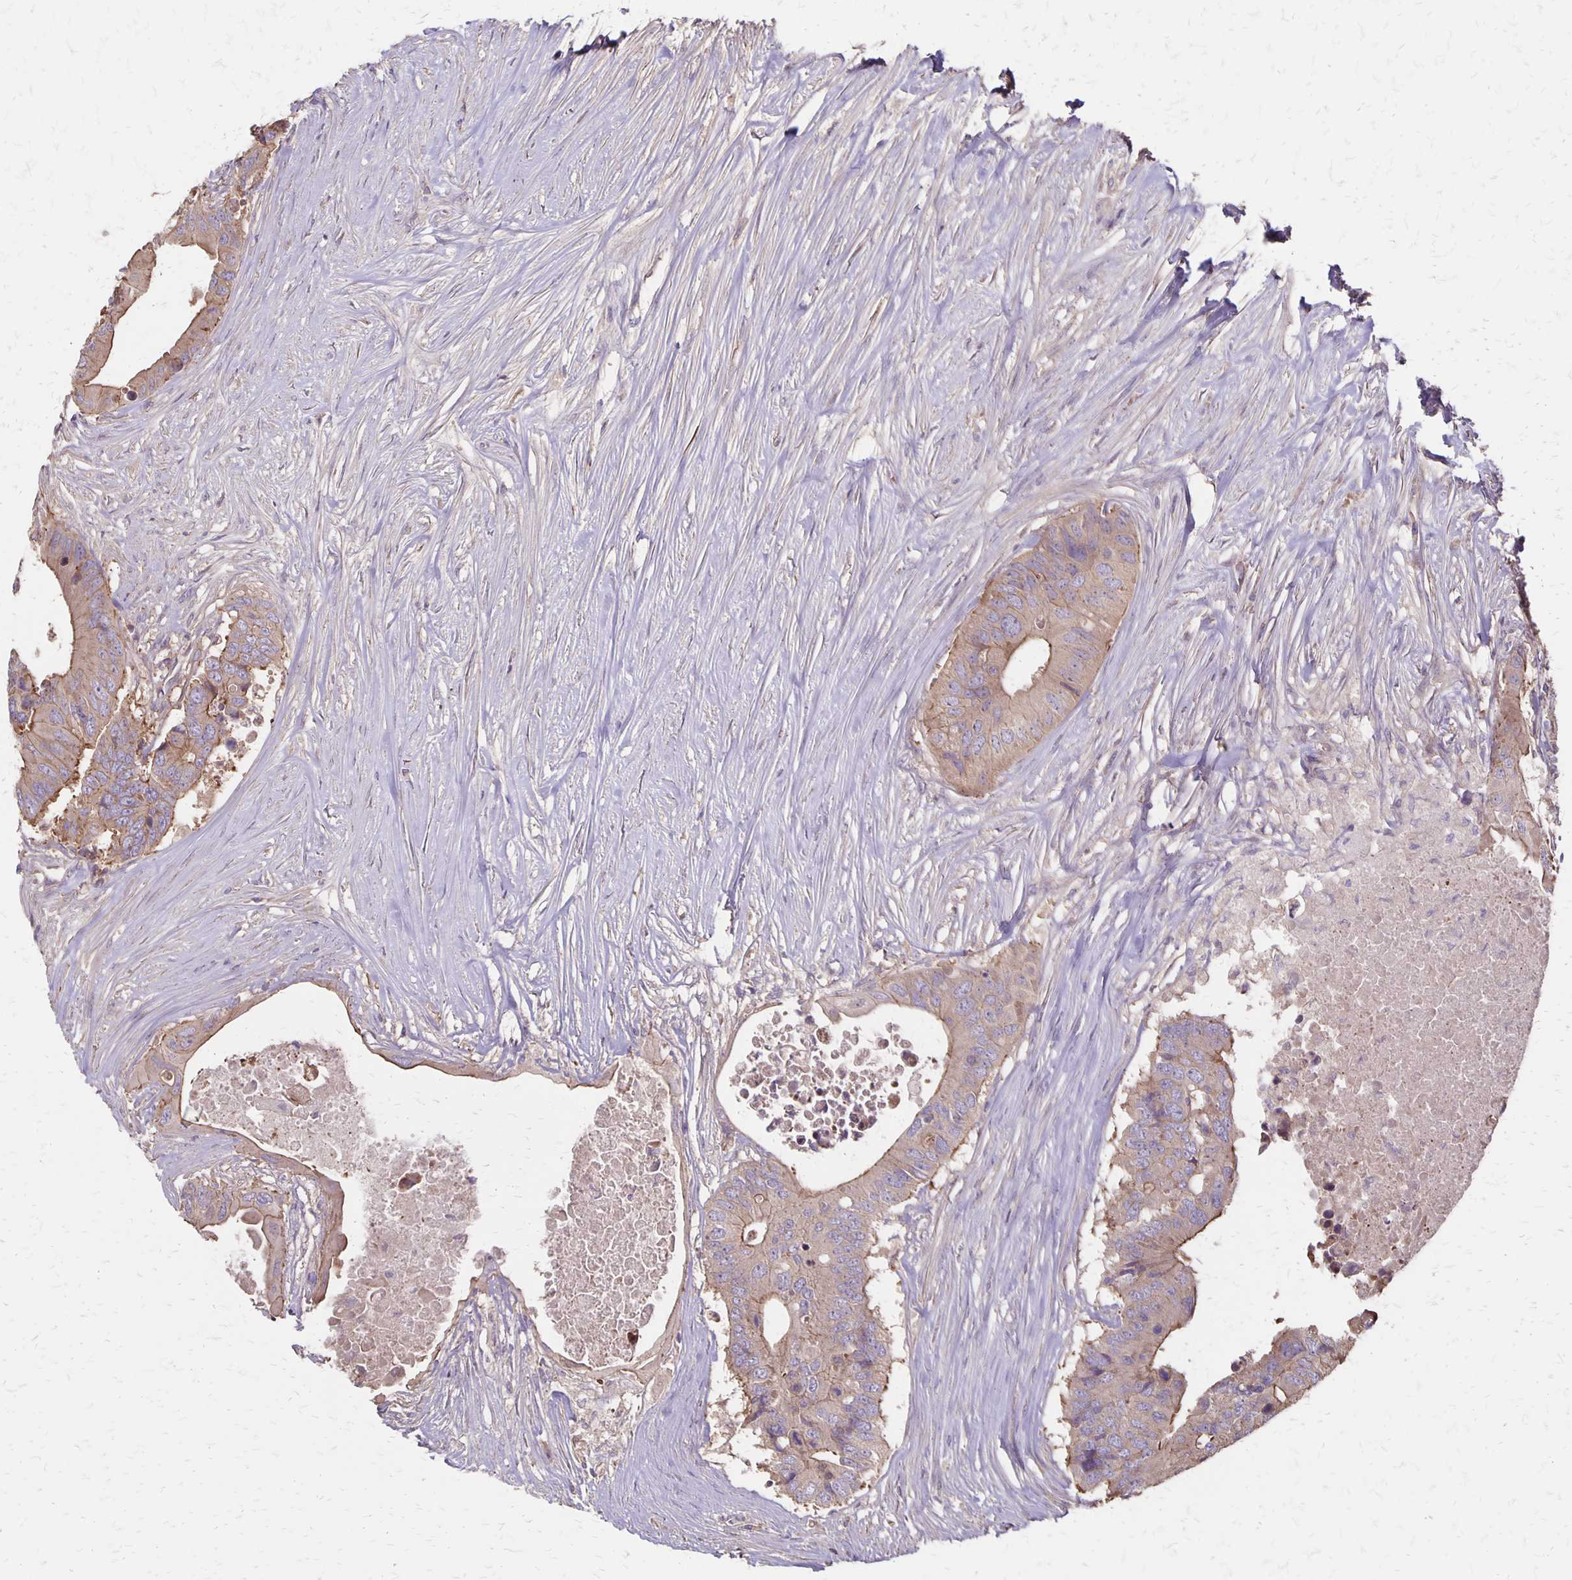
{"staining": {"intensity": "moderate", "quantity": ">75%", "location": "cytoplasmic/membranous"}, "tissue": "colorectal cancer", "cell_type": "Tumor cells", "image_type": "cancer", "snomed": [{"axis": "morphology", "description": "Adenocarcinoma, NOS"}, {"axis": "topography", "description": "Colon"}], "caption": "A histopathology image of adenocarcinoma (colorectal) stained for a protein demonstrates moderate cytoplasmic/membranous brown staining in tumor cells.", "gene": "PROM2", "patient": {"sex": "male", "age": 71}}